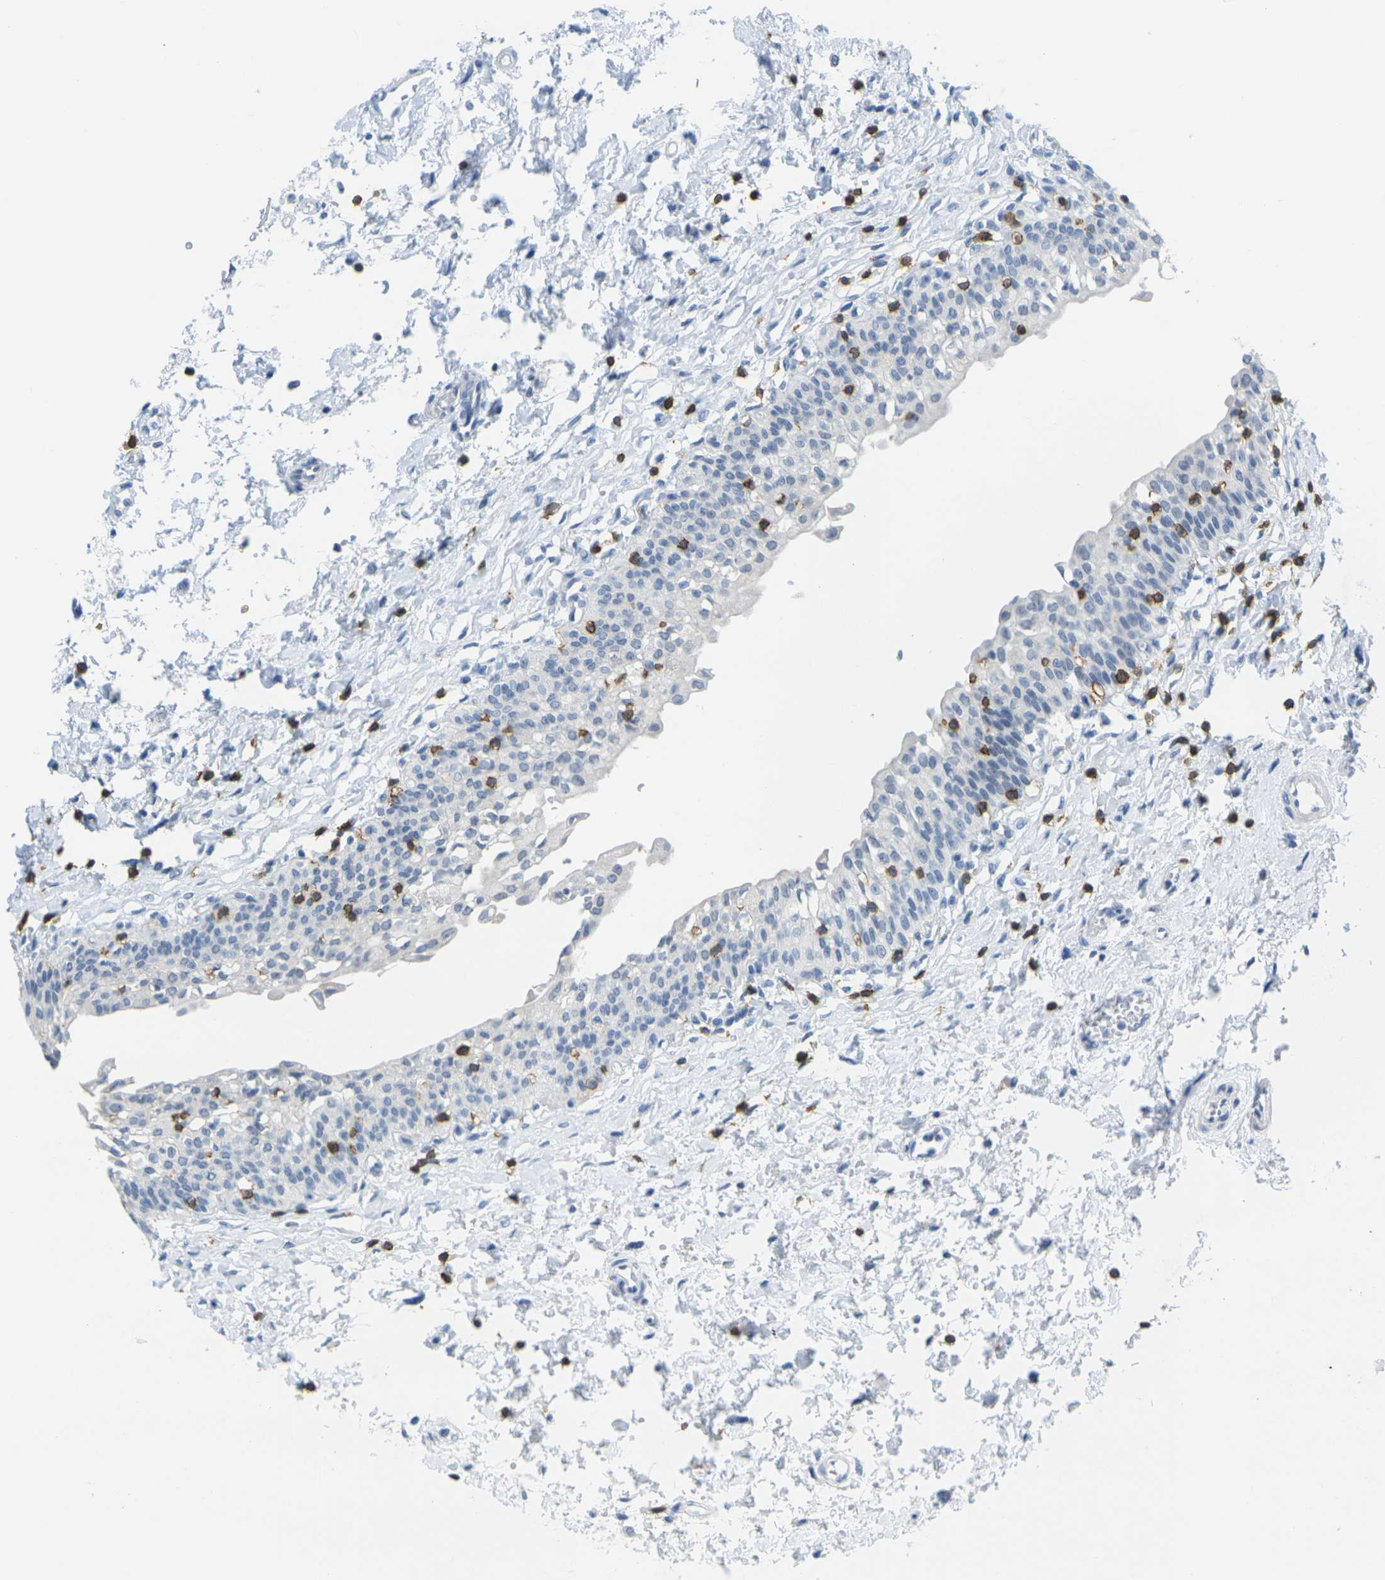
{"staining": {"intensity": "negative", "quantity": "none", "location": "none"}, "tissue": "urinary bladder", "cell_type": "Urothelial cells", "image_type": "normal", "snomed": [{"axis": "morphology", "description": "Normal tissue, NOS"}, {"axis": "topography", "description": "Urinary bladder"}], "caption": "Immunohistochemistry (IHC) of normal urinary bladder shows no positivity in urothelial cells. (DAB (3,3'-diaminobenzidine) immunohistochemistry (IHC), high magnification).", "gene": "CD3D", "patient": {"sex": "male", "age": 55}}